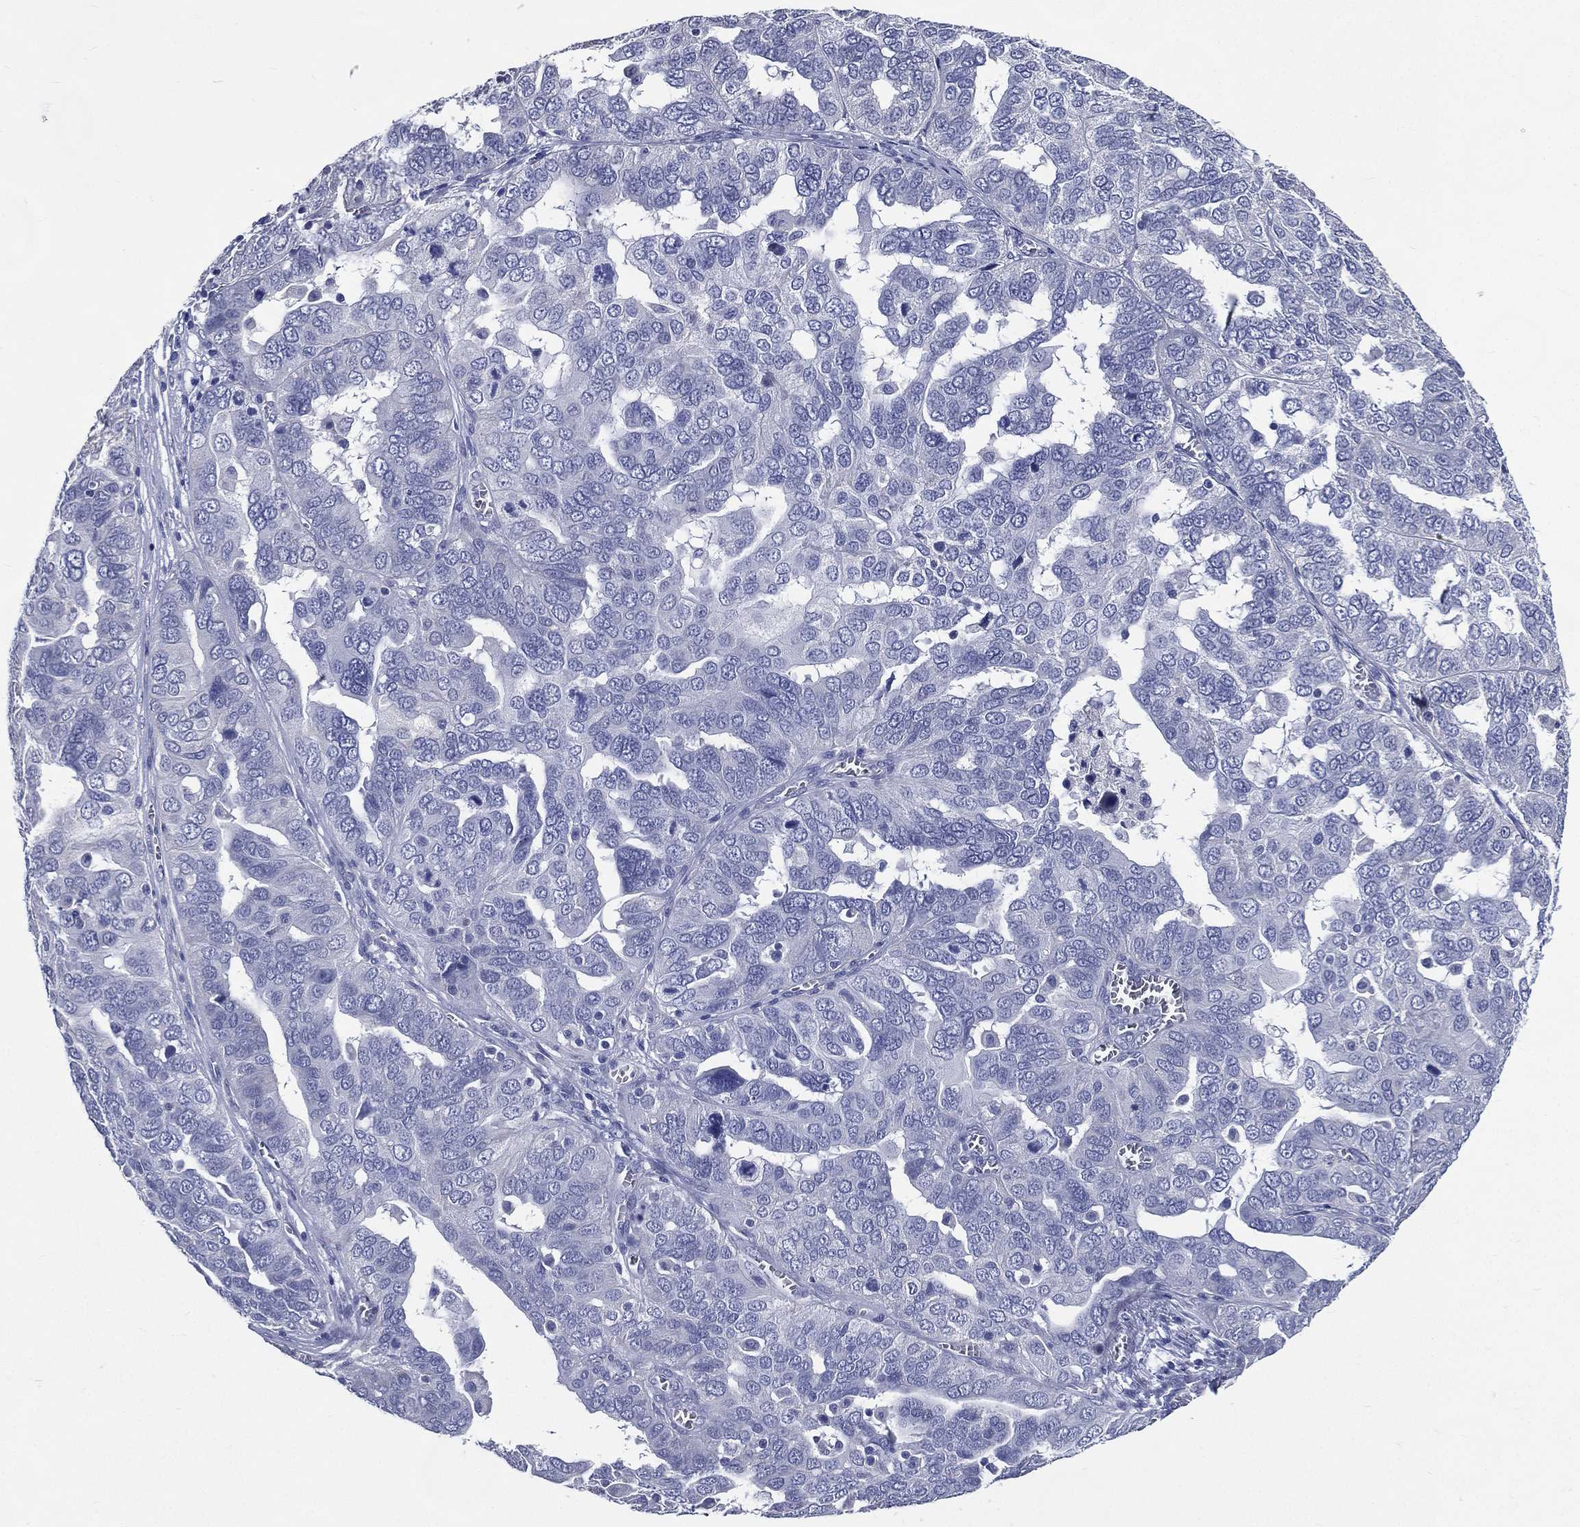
{"staining": {"intensity": "negative", "quantity": "none", "location": "none"}, "tissue": "ovarian cancer", "cell_type": "Tumor cells", "image_type": "cancer", "snomed": [{"axis": "morphology", "description": "Carcinoma, endometroid"}, {"axis": "topography", "description": "Soft tissue"}, {"axis": "topography", "description": "Ovary"}], "caption": "The micrograph exhibits no significant expression in tumor cells of ovarian cancer. (Immunohistochemistry, brightfield microscopy, high magnification).", "gene": "DPYS", "patient": {"sex": "female", "age": 52}}